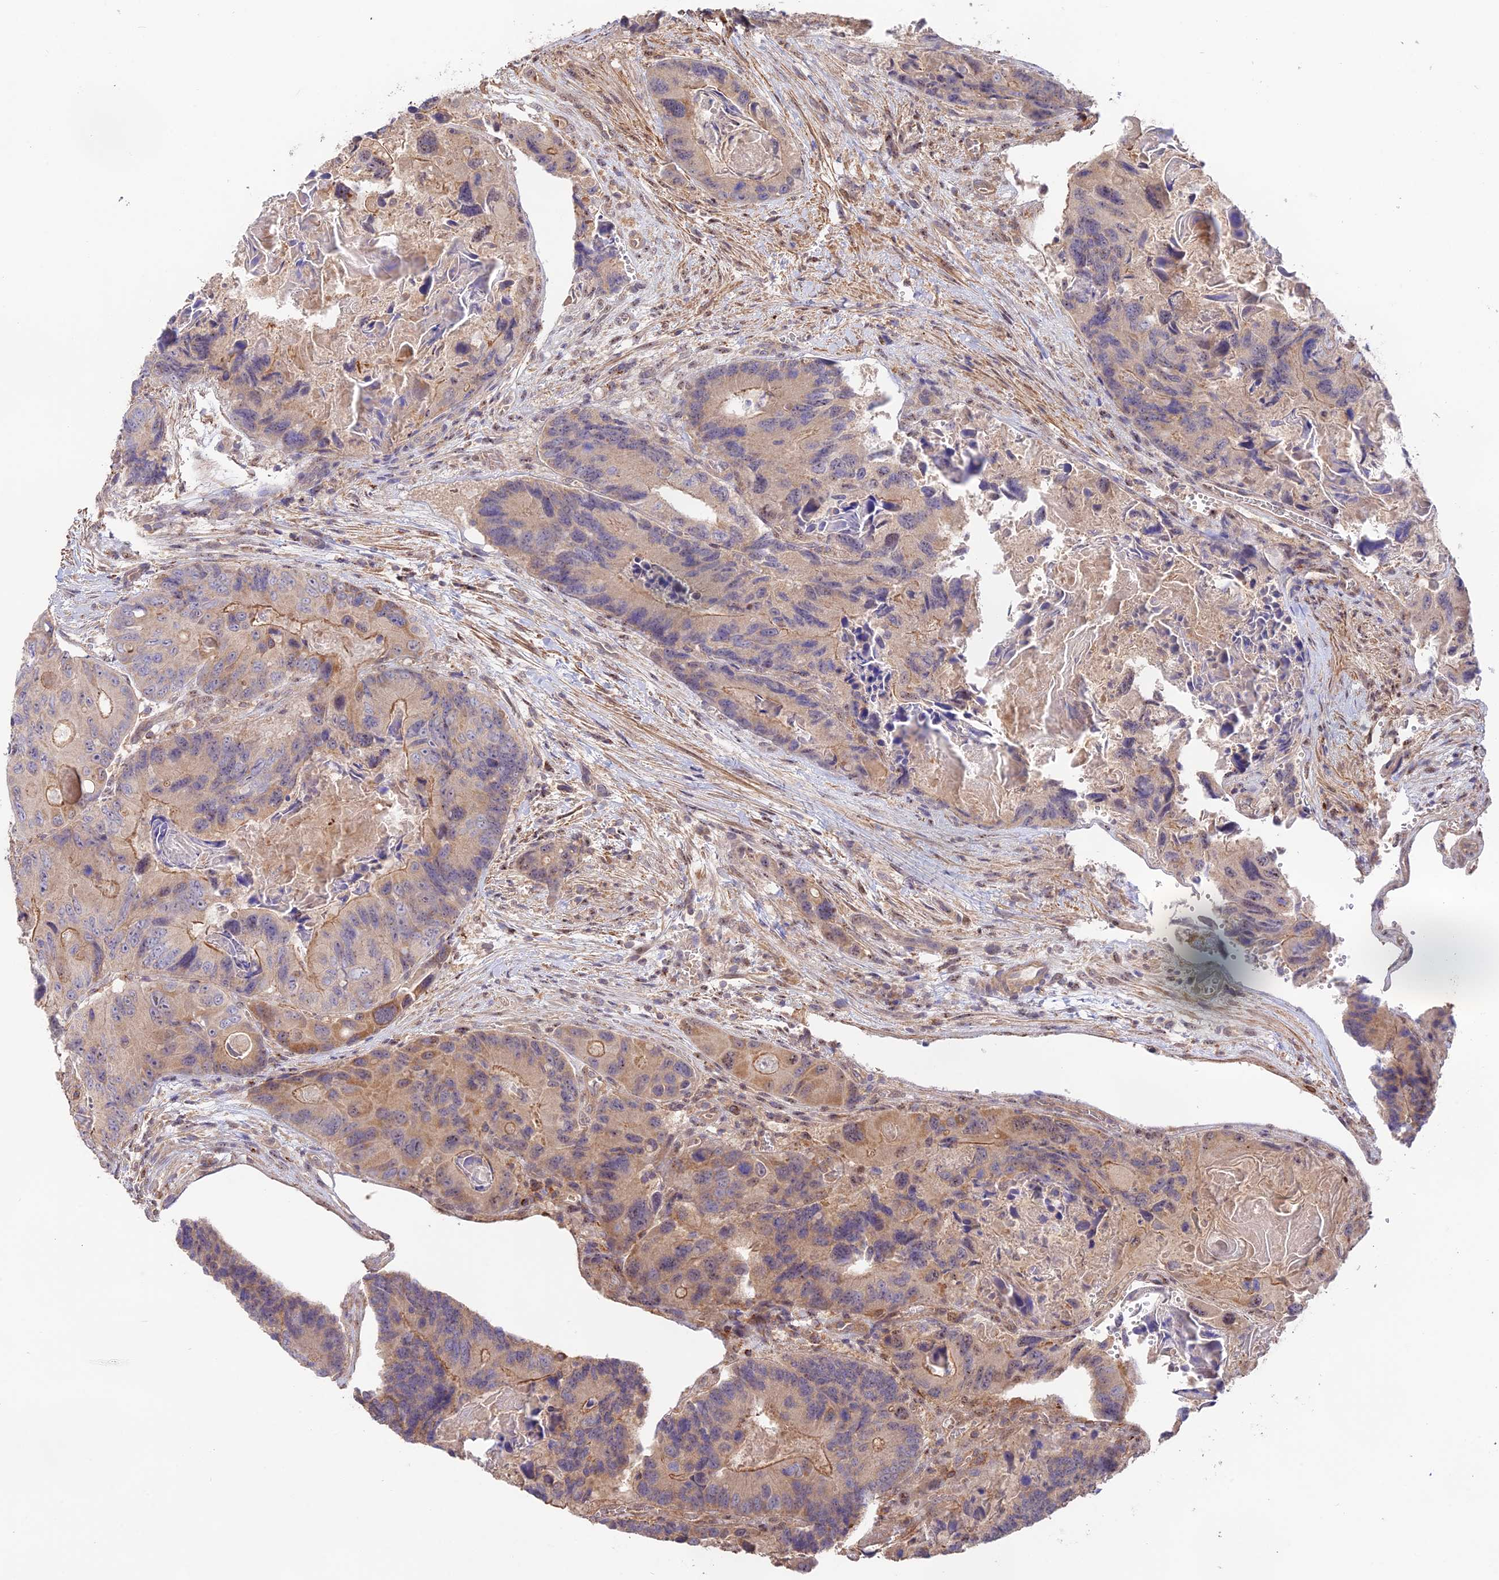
{"staining": {"intensity": "moderate", "quantity": "25%-75%", "location": "cytoplasmic/membranous"}, "tissue": "colorectal cancer", "cell_type": "Tumor cells", "image_type": "cancer", "snomed": [{"axis": "morphology", "description": "Adenocarcinoma, NOS"}, {"axis": "topography", "description": "Colon"}], "caption": "Moderate cytoplasmic/membranous positivity for a protein is appreciated in about 25%-75% of tumor cells of colorectal cancer (adenocarcinoma) using IHC.", "gene": "CLCF1", "patient": {"sex": "male", "age": 84}}